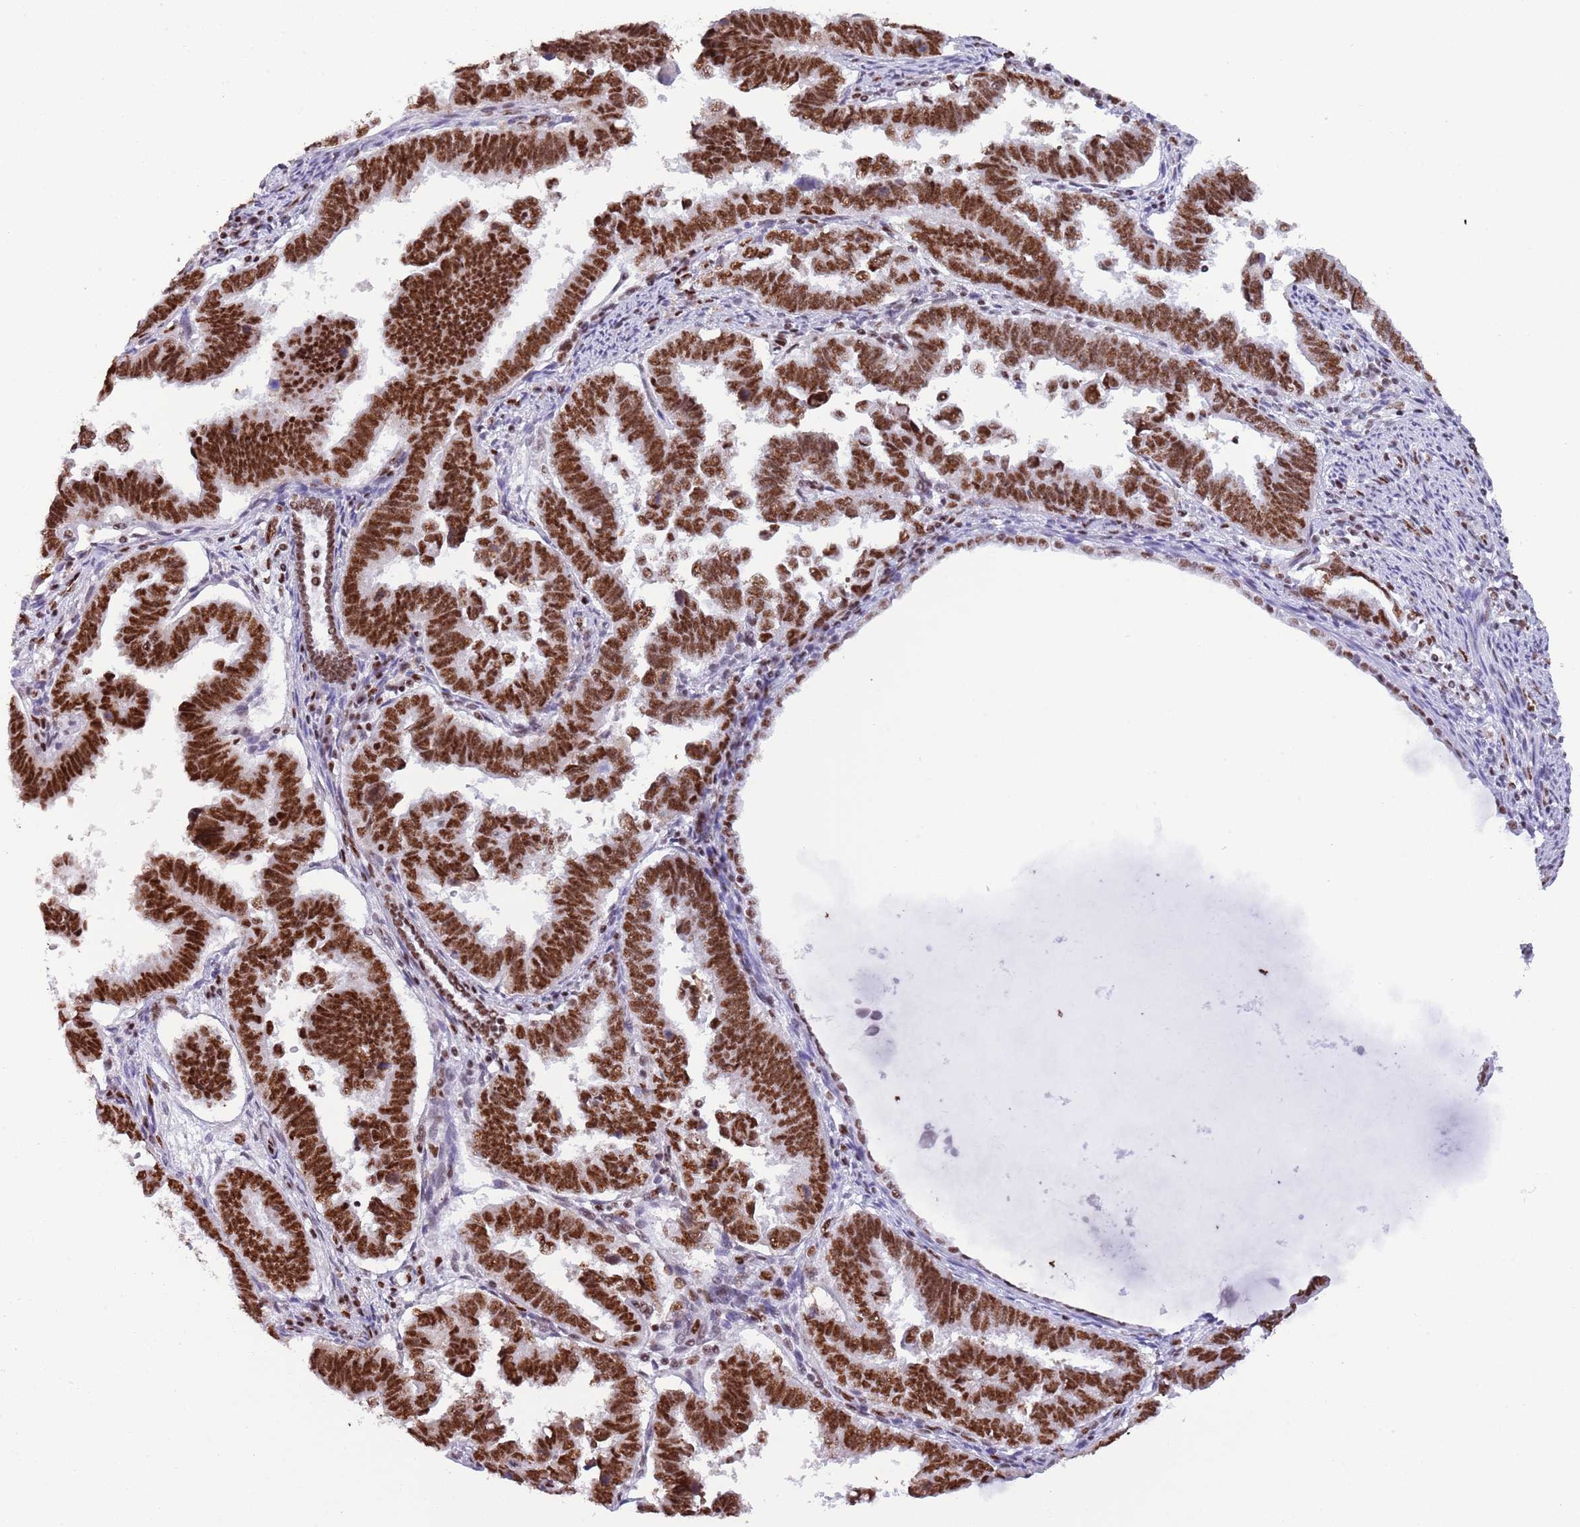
{"staining": {"intensity": "strong", "quantity": ">75%", "location": "nuclear"}, "tissue": "endometrial cancer", "cell_type": "Tumor cells", "image_type": "cancer", "snomed": [{"axis": "morphology", "description": "Adenocarcinoma, NOS"}, {"axis": "topography", "description": "Endometrium"}], "caption": "Human endometrial cancer stained with a protein marker reveals strong staining in tumor cells.", "gene": "SF3A2", "patient": {"sex": "female", "age": 75}}